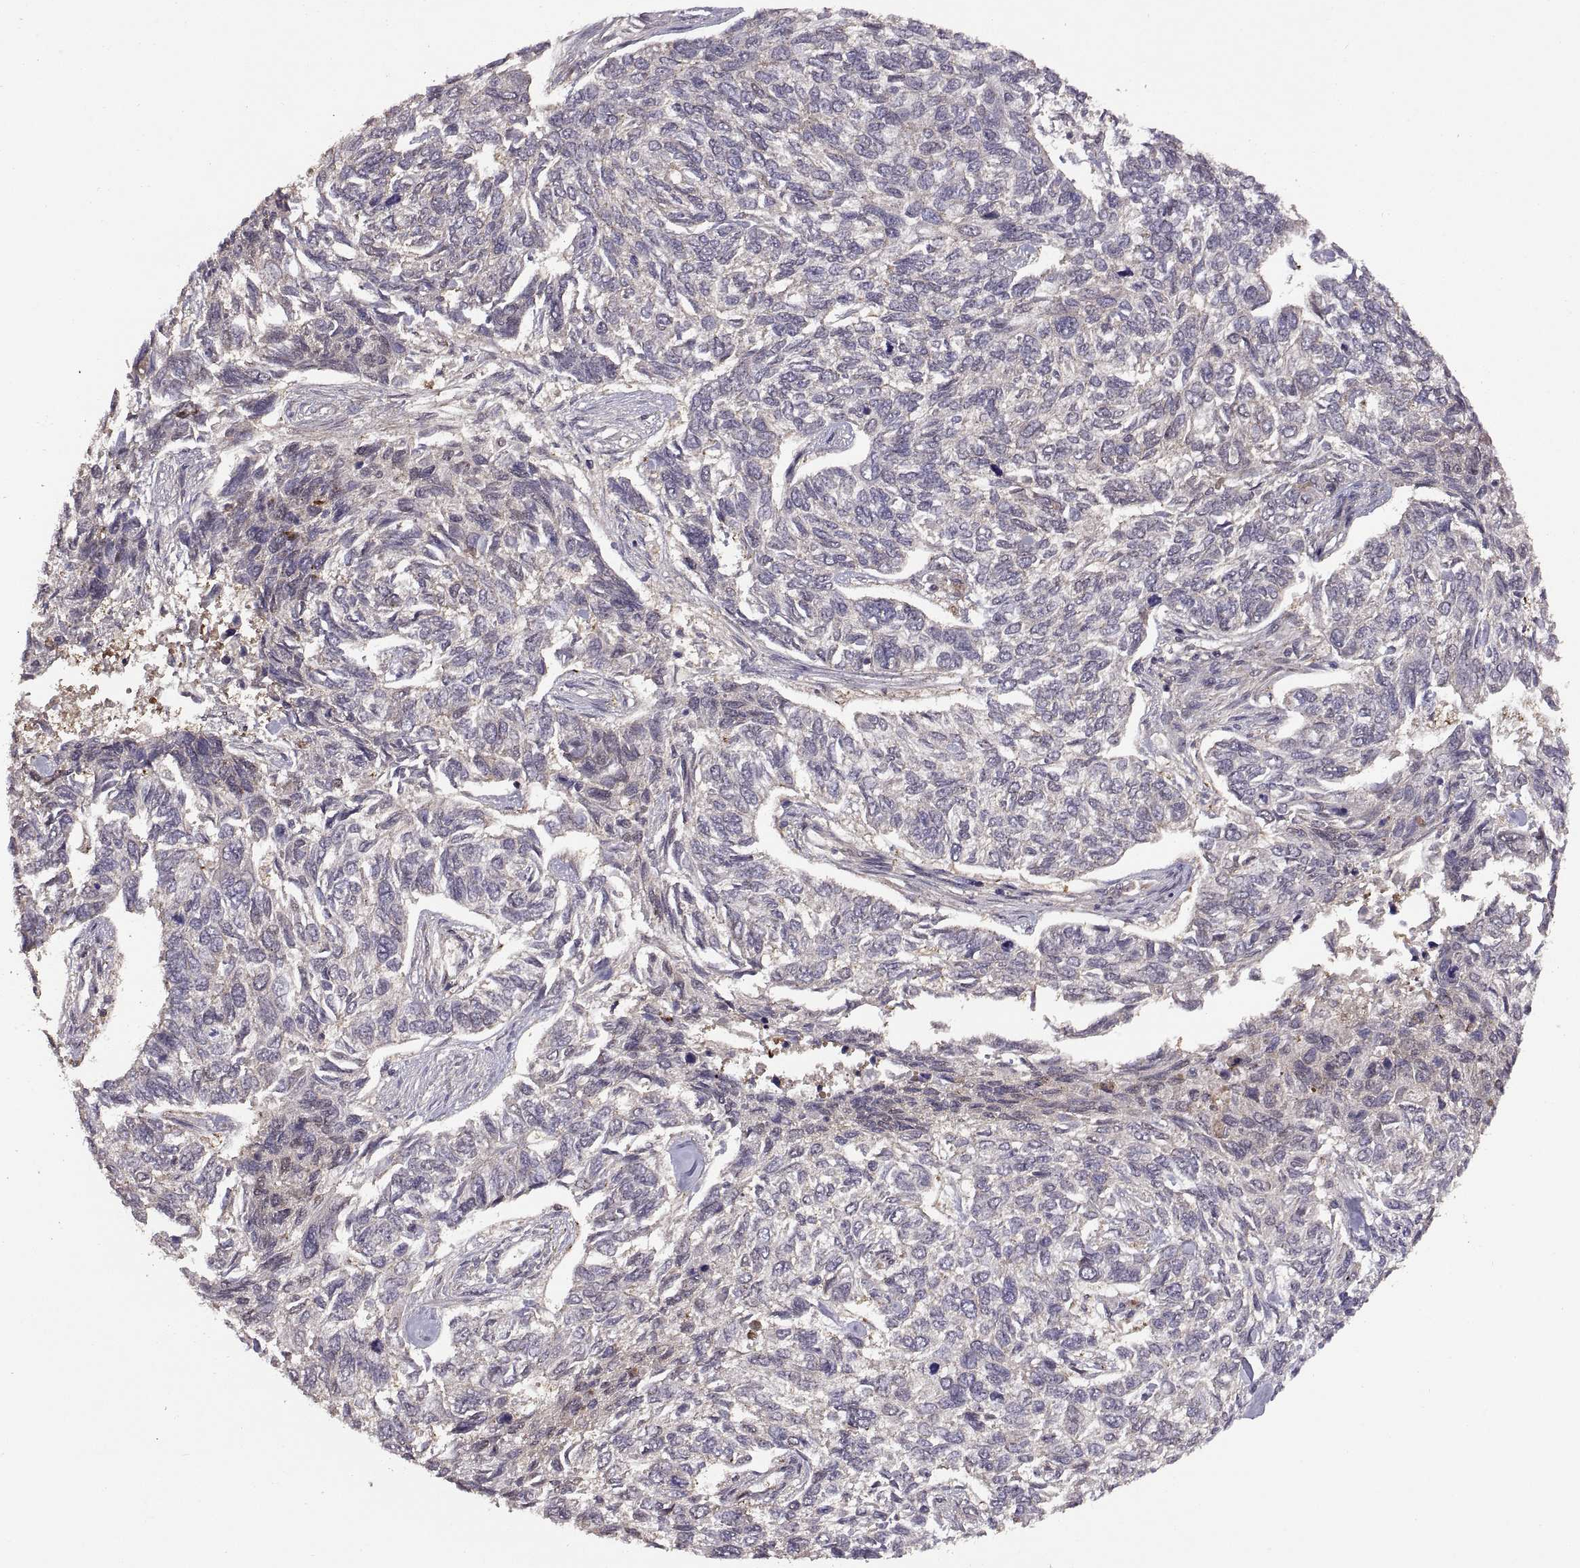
{"staining": {"intensity": "negative", "quantity": "none", "location": "none"}, "tissue": "skin cancer", "cell_type": "Tumor cells", "image_type": "cancer", "snomed": [{"axis": "morphology", "description": "Basal cell carcinoma"}, {"axis": "topography", "description": "Skin"}], "caption": "Skin cancer stained for a protein using immunohistochemistry (IHC) reveals no staining tumor cells.", "gene": "NMNAT2", "patient": {"sex": "female", "age": 65}}